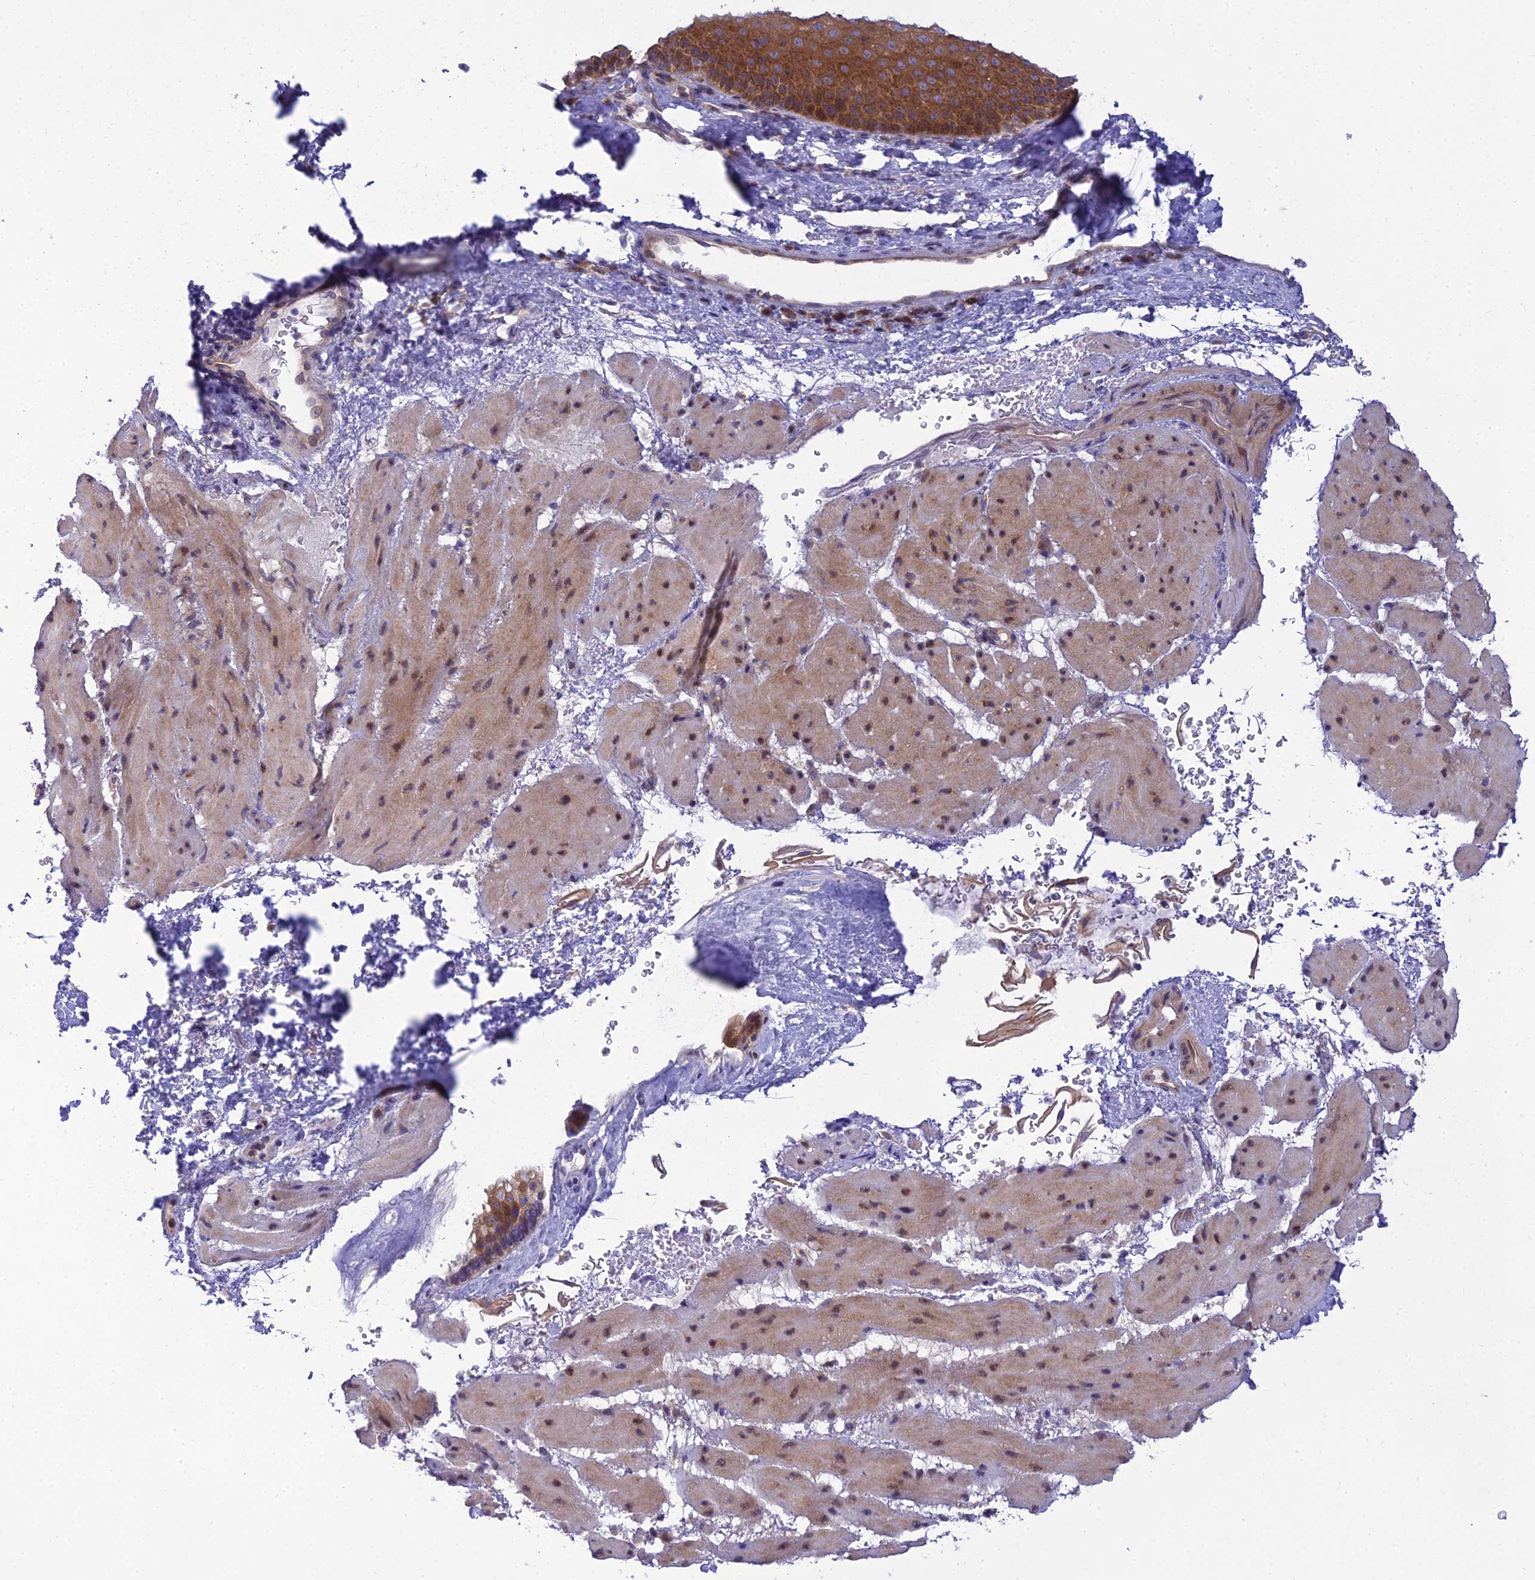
{"staining": {"intensity": "moderate", "quantity": ">75%", "location": "cytoplasmic/membranous"}, "tissue": "esophagus", "cell_type": "Squamous epithelial cells", "image_type": "normal", "snomed": [{"axis": "morphology", "description": "Normal tissue, NOS"}, {"axis": "topography", "description": "Esophagus"}], "caption": "An immunohistochemistry histopathology image of normal tissue is shown. Protein staining in brown shows moderate cytoplasmic/membranous positivity in esophagus within squamous epithelial cells. (Stains: DAB in brown, nuclei in blue, Microscopy: brightfield microscopy at high magnification).", "gene": "CLCN7", "patient": {"sex": "female", "age": 66}}